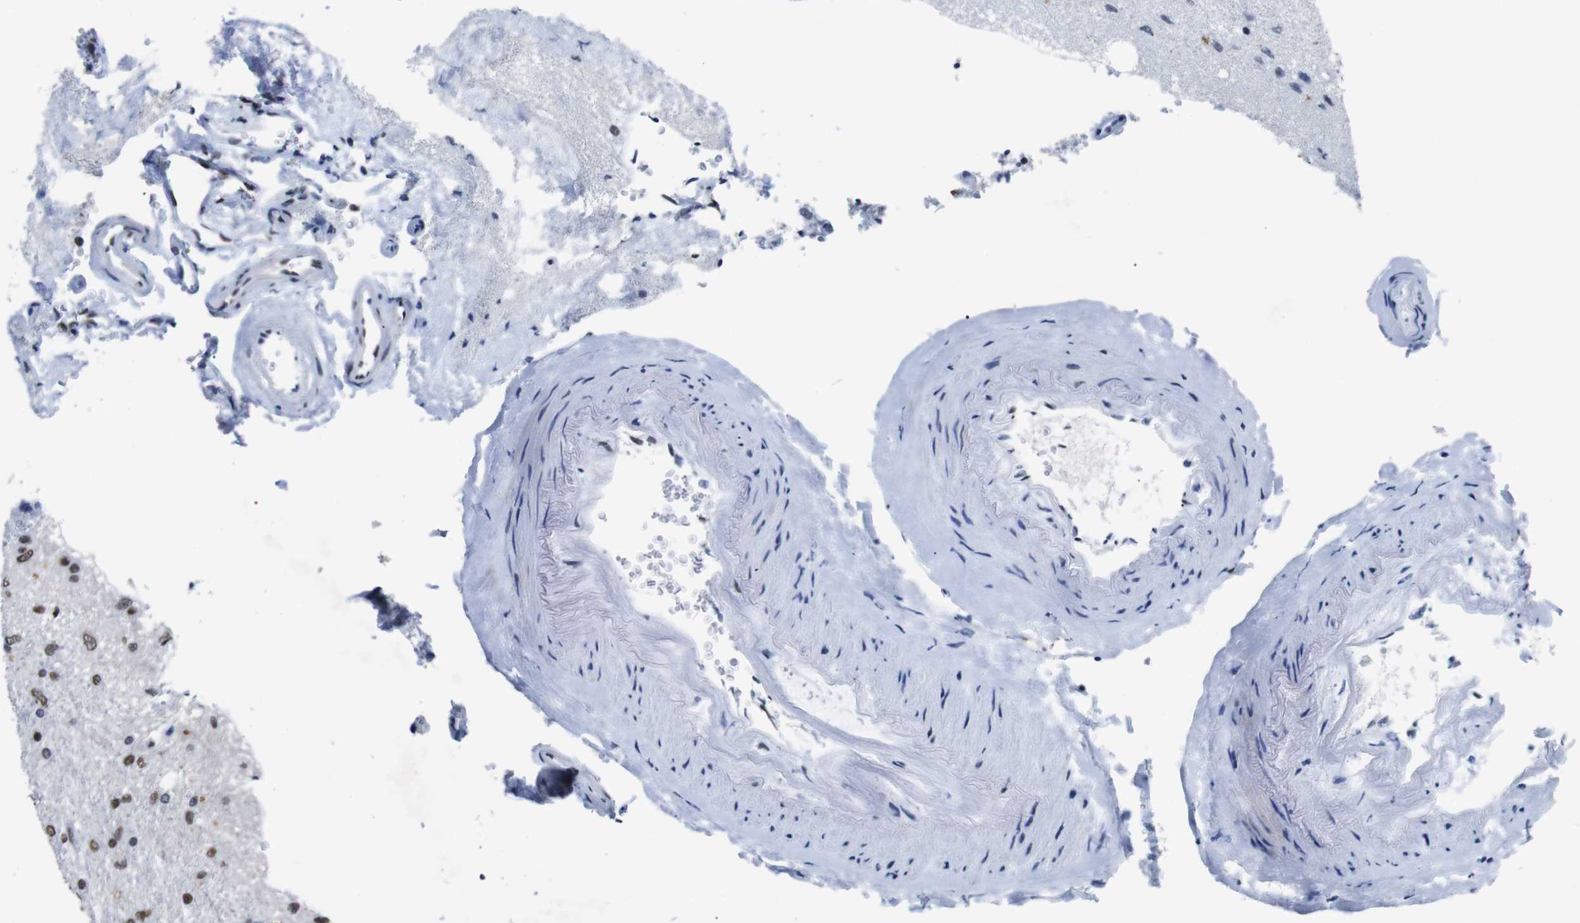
{"staining": {"intensity": "strong", "quantity": ">75%", "location": "nuclear"}, "tissue": "glioma", "cell_type": "Tumor cells", "image_type": "cancer", "snomed": [{"axis": "morphology", "description": "Glioma, malignant, Low grade"}, {"axis": "topography", "description": "Brain"}], "caption": "Immunohistochemistry micrograph of neoplastic tissue: human malignant glioma (low-grade) stained using immunohistochemistry shows high levels of strong protein expression localized specifically in the nuclear of tumor cells, appearing as a nuclear brown color.", "gene": "PIP4P2", "patient": {"sex": "male", "age": 77}}